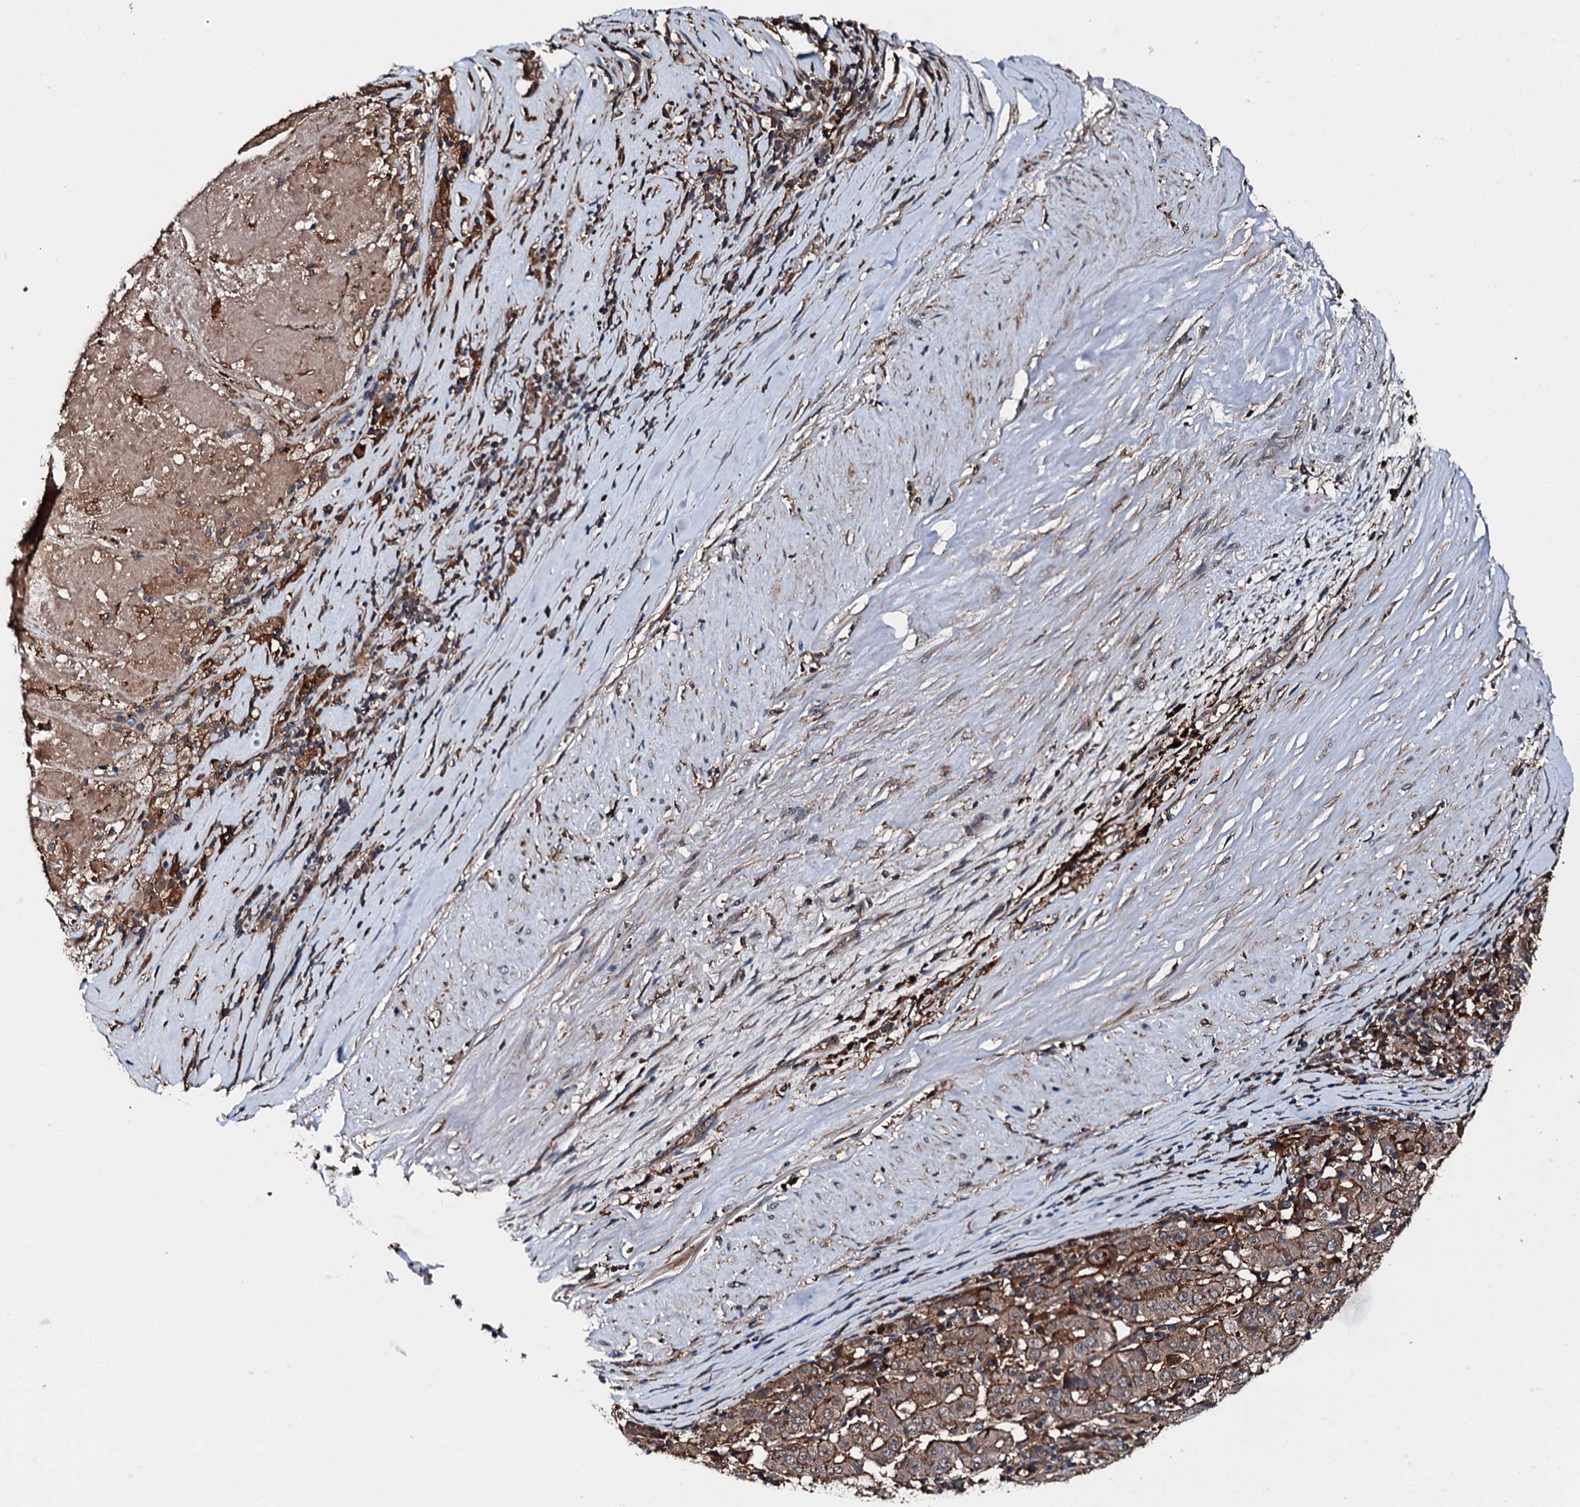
{"staining": {"intensity": "strong", "quantity": ">75%", "location": "cytoplasmic/membranous"}, "tissue": "pancreatic cancer", "cell_type": "Tumor cells", "image_type": "cancer", "snomed": [{"axis": "morphology", "description": "Adenocarcinoma, NOS"}, {"axis": "topography", "description": "Pancreas"}], "caption": "Immunohistochemical staining of human adenocarcinoma (pancreatic) demonstrates strong cytoplasmic/membranous protein positivity in approximately >75% of tumor cells.", "gene": "FGD4", "patient": {"sex": "male", "age": 63}}